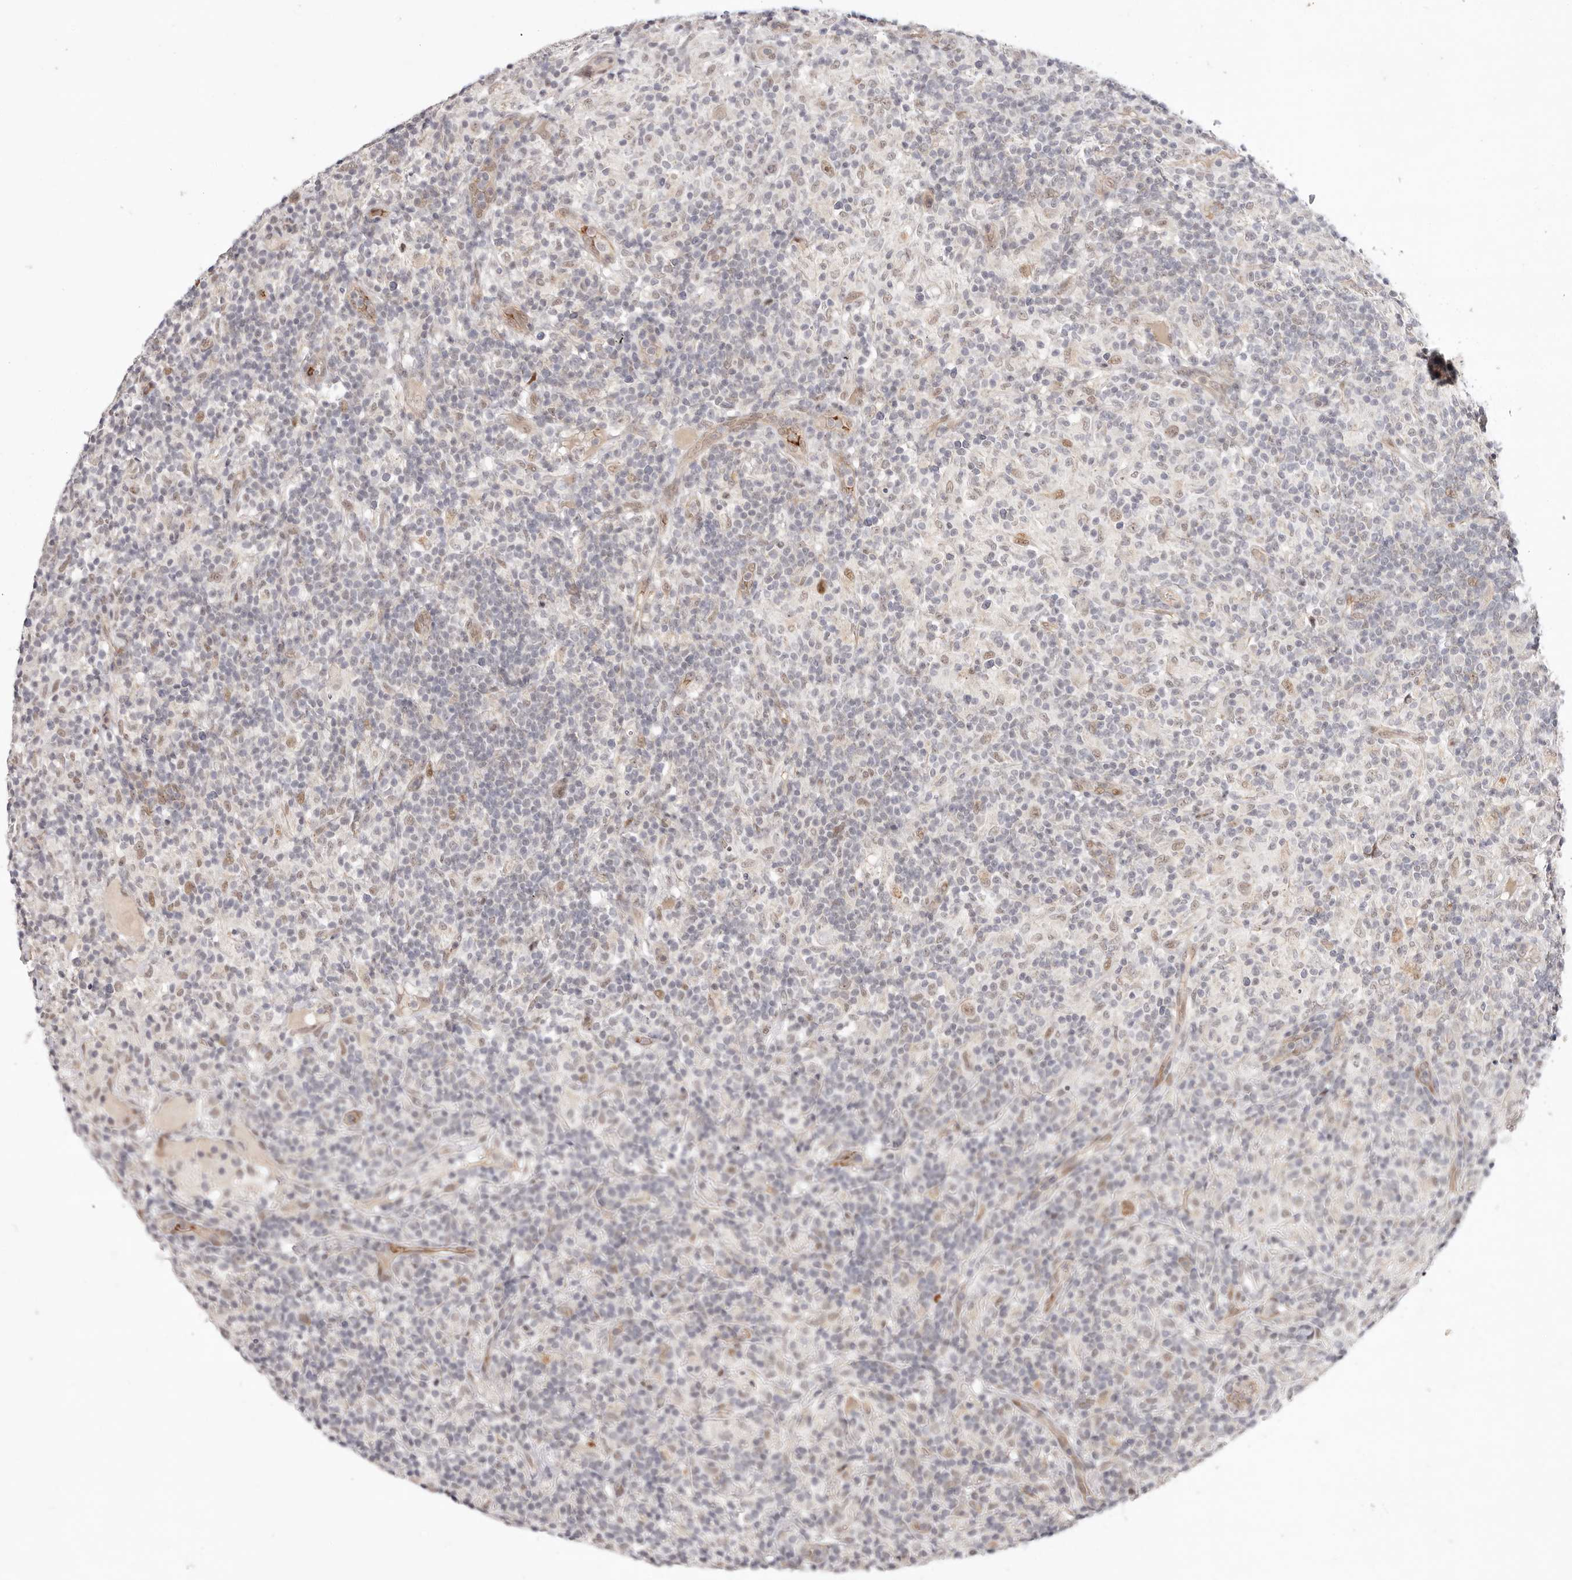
{"staining": {"intensity": "weak", "quantity": ">75%", "location": "nuclear"}, "tissue": "lymphoma", "cell_type": "Tumor cells", "image_type": "cancer", "snomed": [{"axis": "morphology", "description": "Hodgkin's disease, NOS"}, {"axis": "topography", "description": "Lymph node"}], "caption": "About >75% of tumor cells in human Hodgkin's disease demonstrate weak nuclear protein staining as visualized by brown immunohistochemical staining.", "gene": "WRN", "patient": {"sex": "male", "age": 70}}